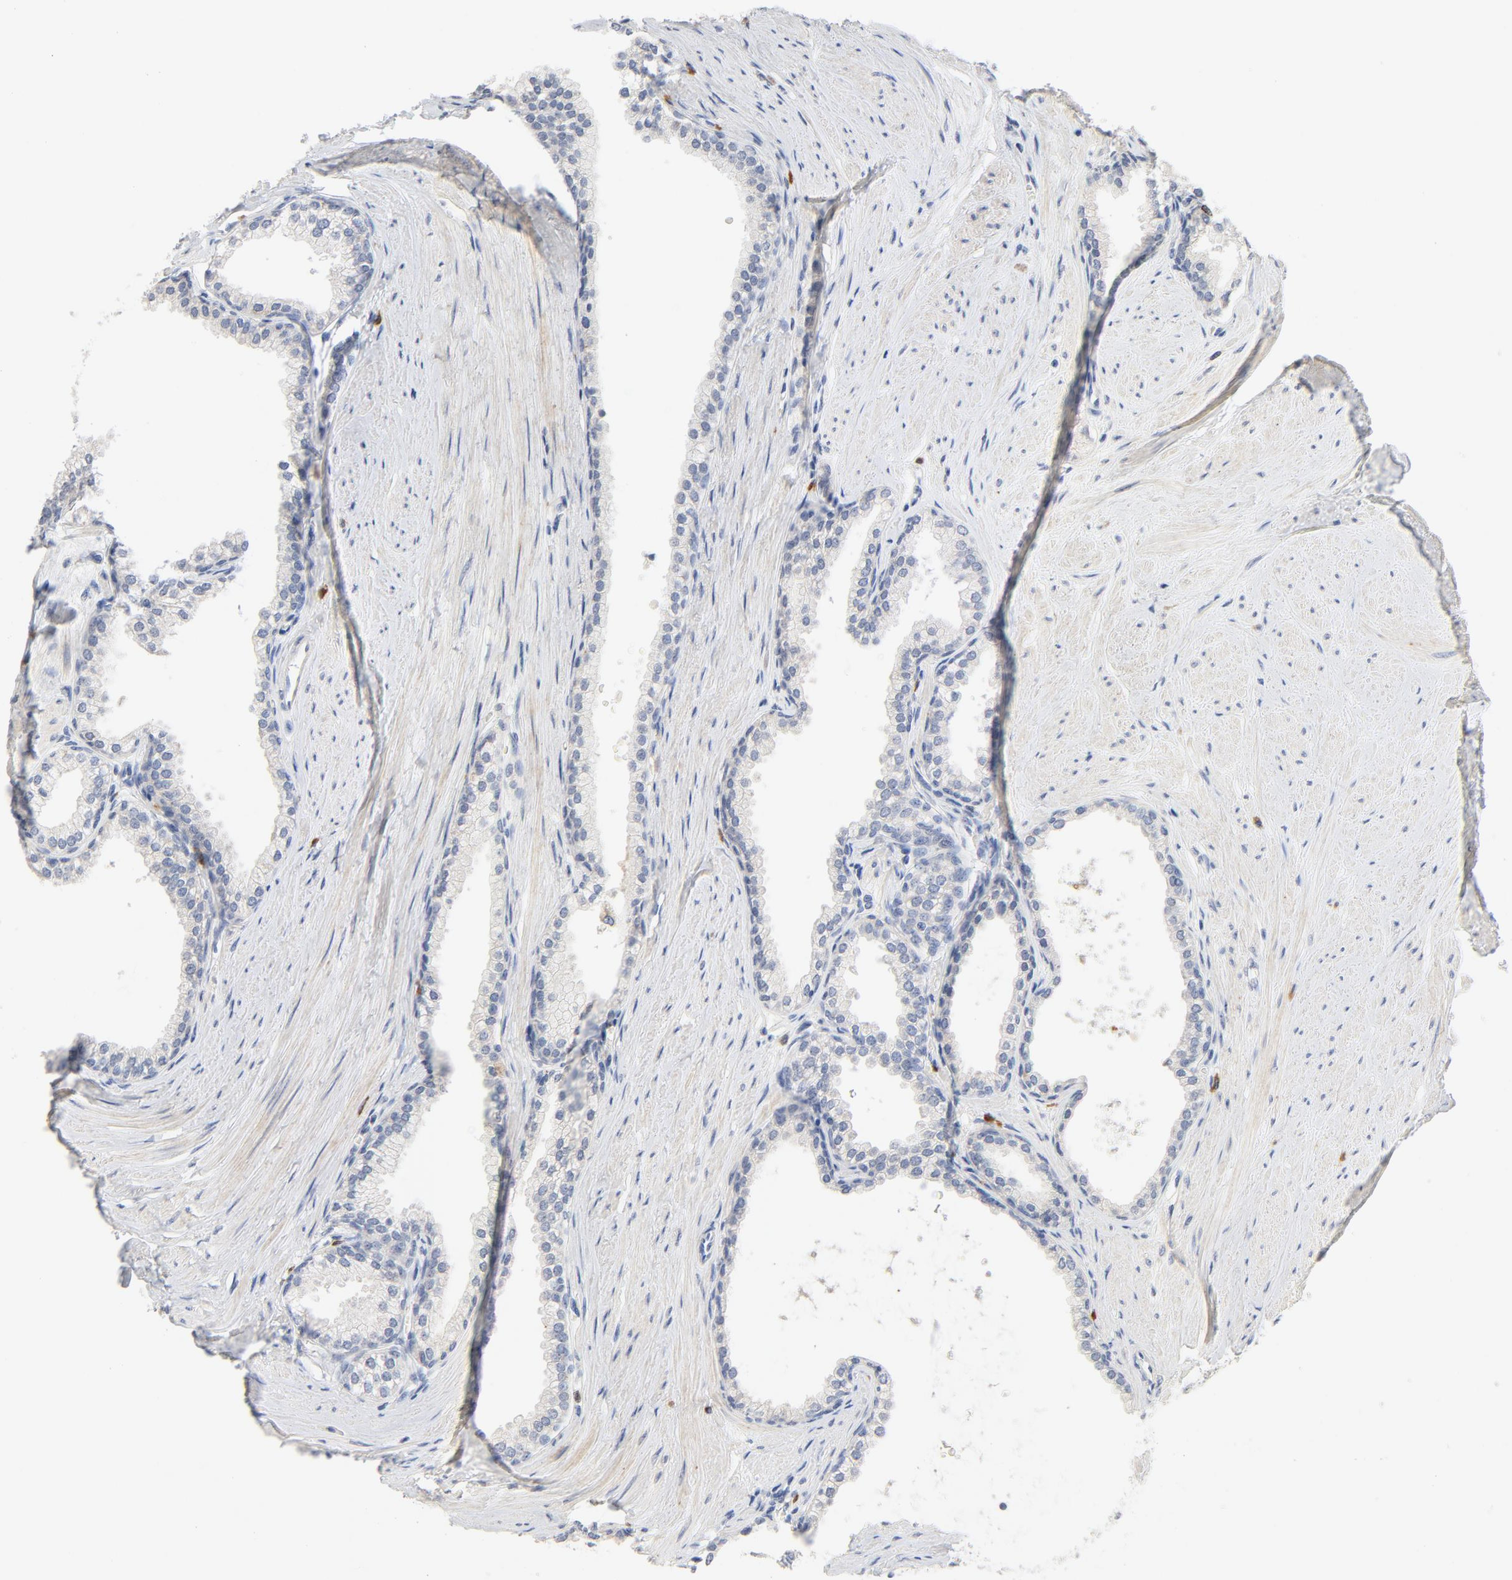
{"staining": {"intensity": "negative", "quantity": "none", "location": "none"}, "tissue": "prostate", "cell_type": "Glandular cells", "image_type": "normal", "snomed": [{"axis": "morphology", "description": "Normal tissue, NOS"}, {"axis": "topography", "description": "Prostate"}], "caption": "Micrograph shows no protein positivity in glandular cells of unremarkable prostate. (IHC, brightfield microscopy, high magnification).", "gene": "BIRC5", "patient": {"sex": "male", "age": 64}}